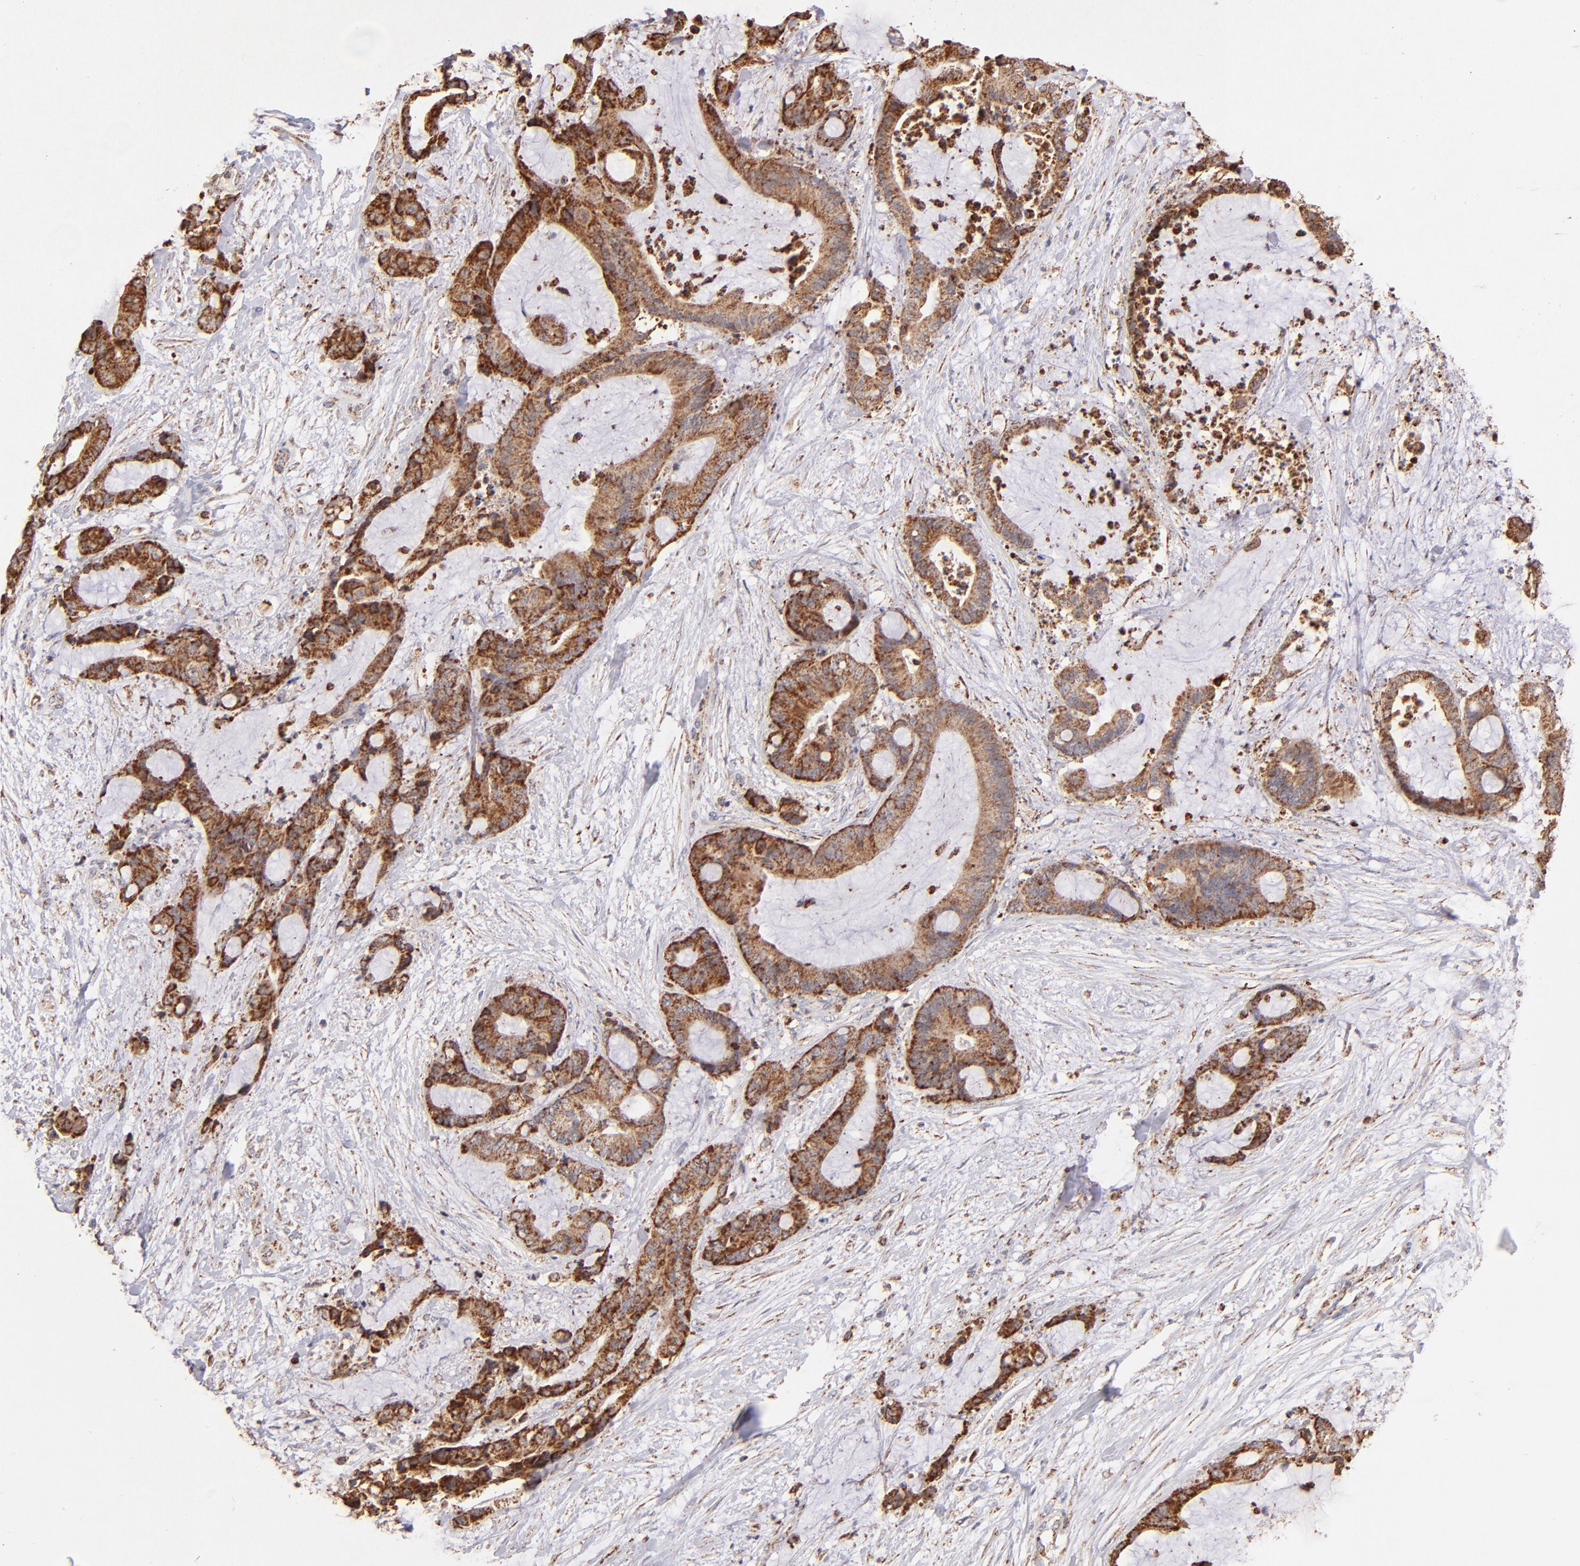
{"staining": {"intensity": "moderate", "quantity": ">75%", "location": "cytoplasmic/membranous"}, "tissue": "liver cancer", "cell_type": "Tumor cells", "image_type": "cancer", "snomed": [{"axis": "morphology", "description": "Cholangiocarcinoma"}, {"axis": "topography", "description": "Liver"}], "caption": "Protein positivity by immunohistochemistry shows moderate cytoplasmic/membranous expression in about >75% of tumor cells in liver cancer.", "gene": "DLST", "patient": {"sex": "female", "age": 73}}